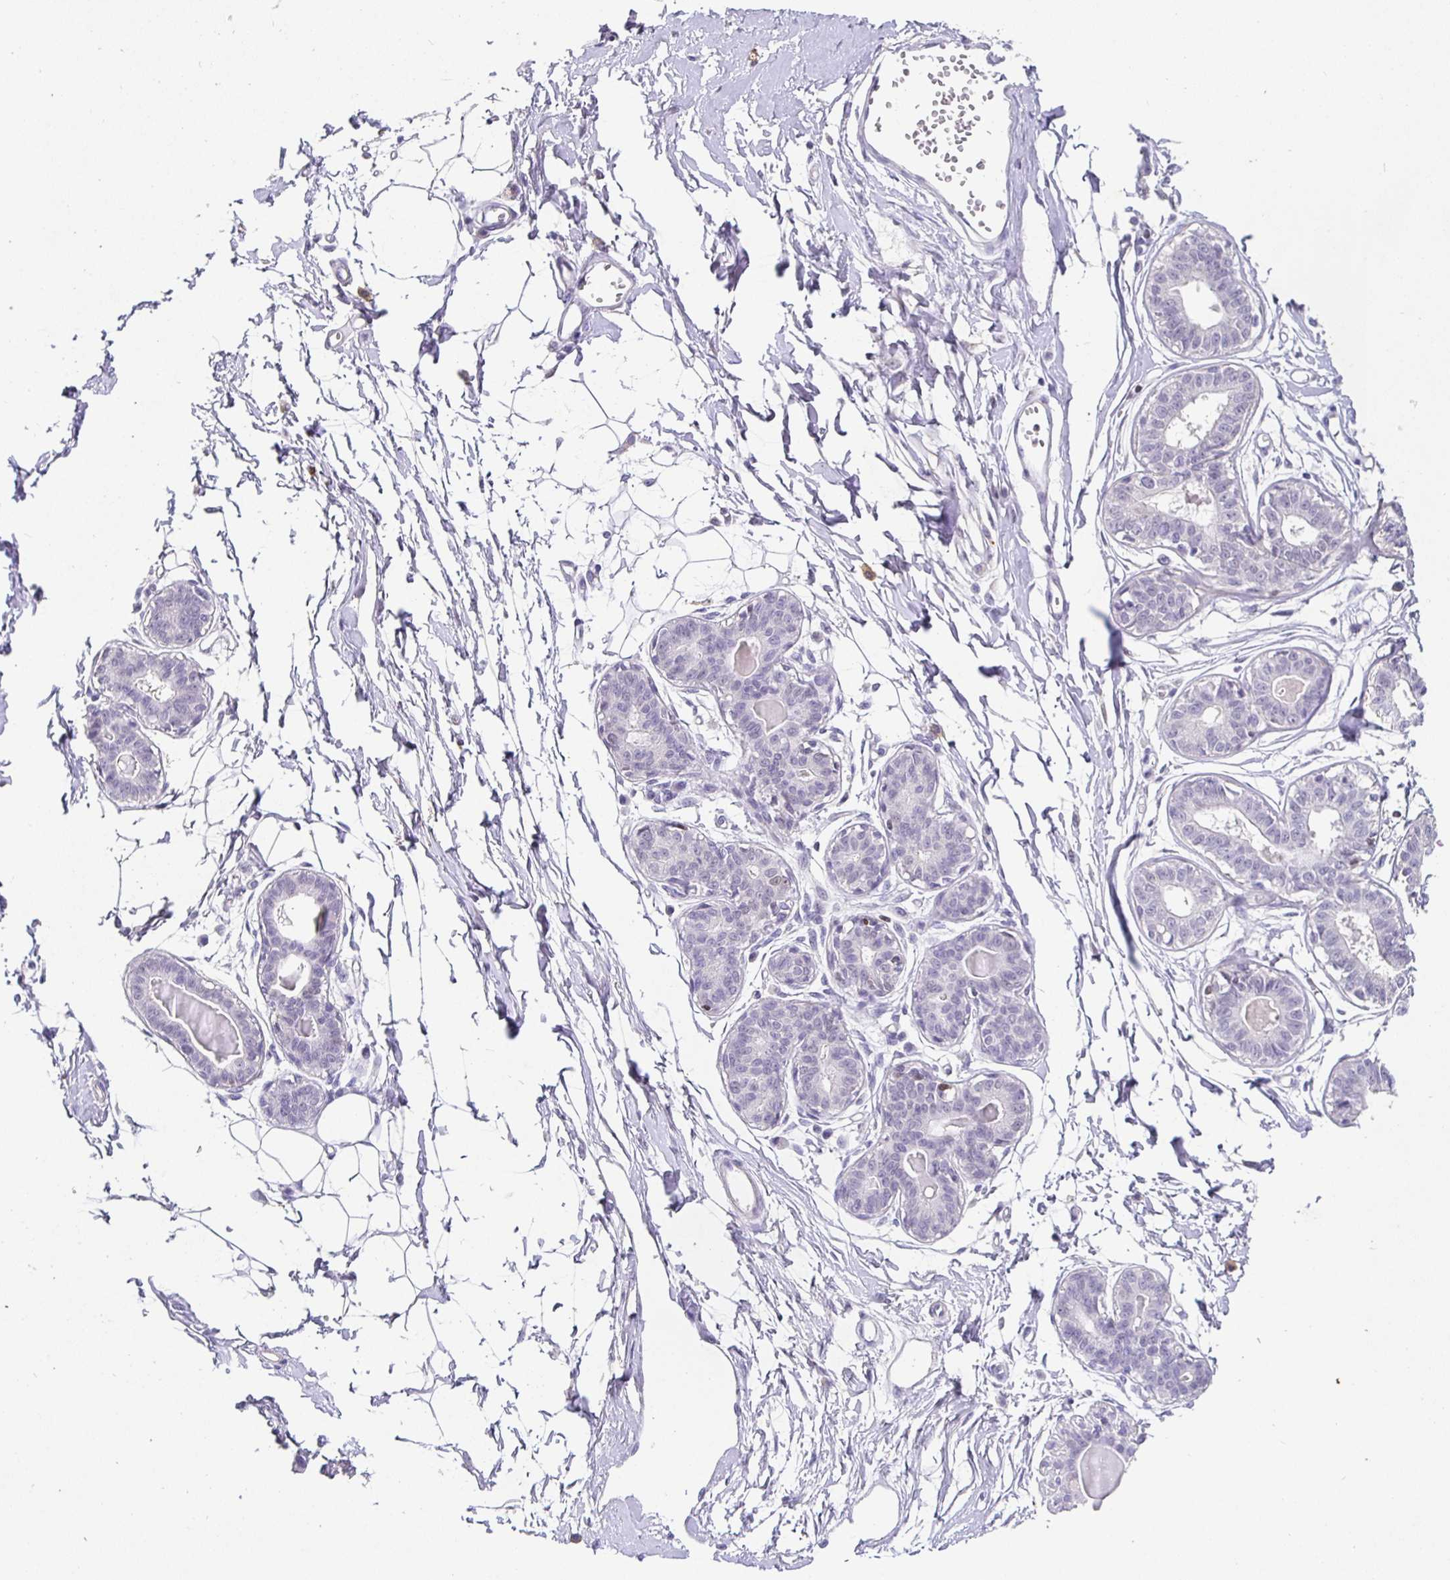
{"staining": {"intensity": "negative", "quantity": "none", "location": "none"}, "tissue": "breast", "cell_type": "Adipocytes", "image_type": "normal", "snomed": [{"axis": "morphology", "description": "Normal tissue, NOS"}, {"axis": "topography", "description": "Breast"}], "caption": "The micrograph demonstrates no significant staining in adipocytes of breast.", "gene": "SATB1", "patient": {"sex": "female", "age": 45}}